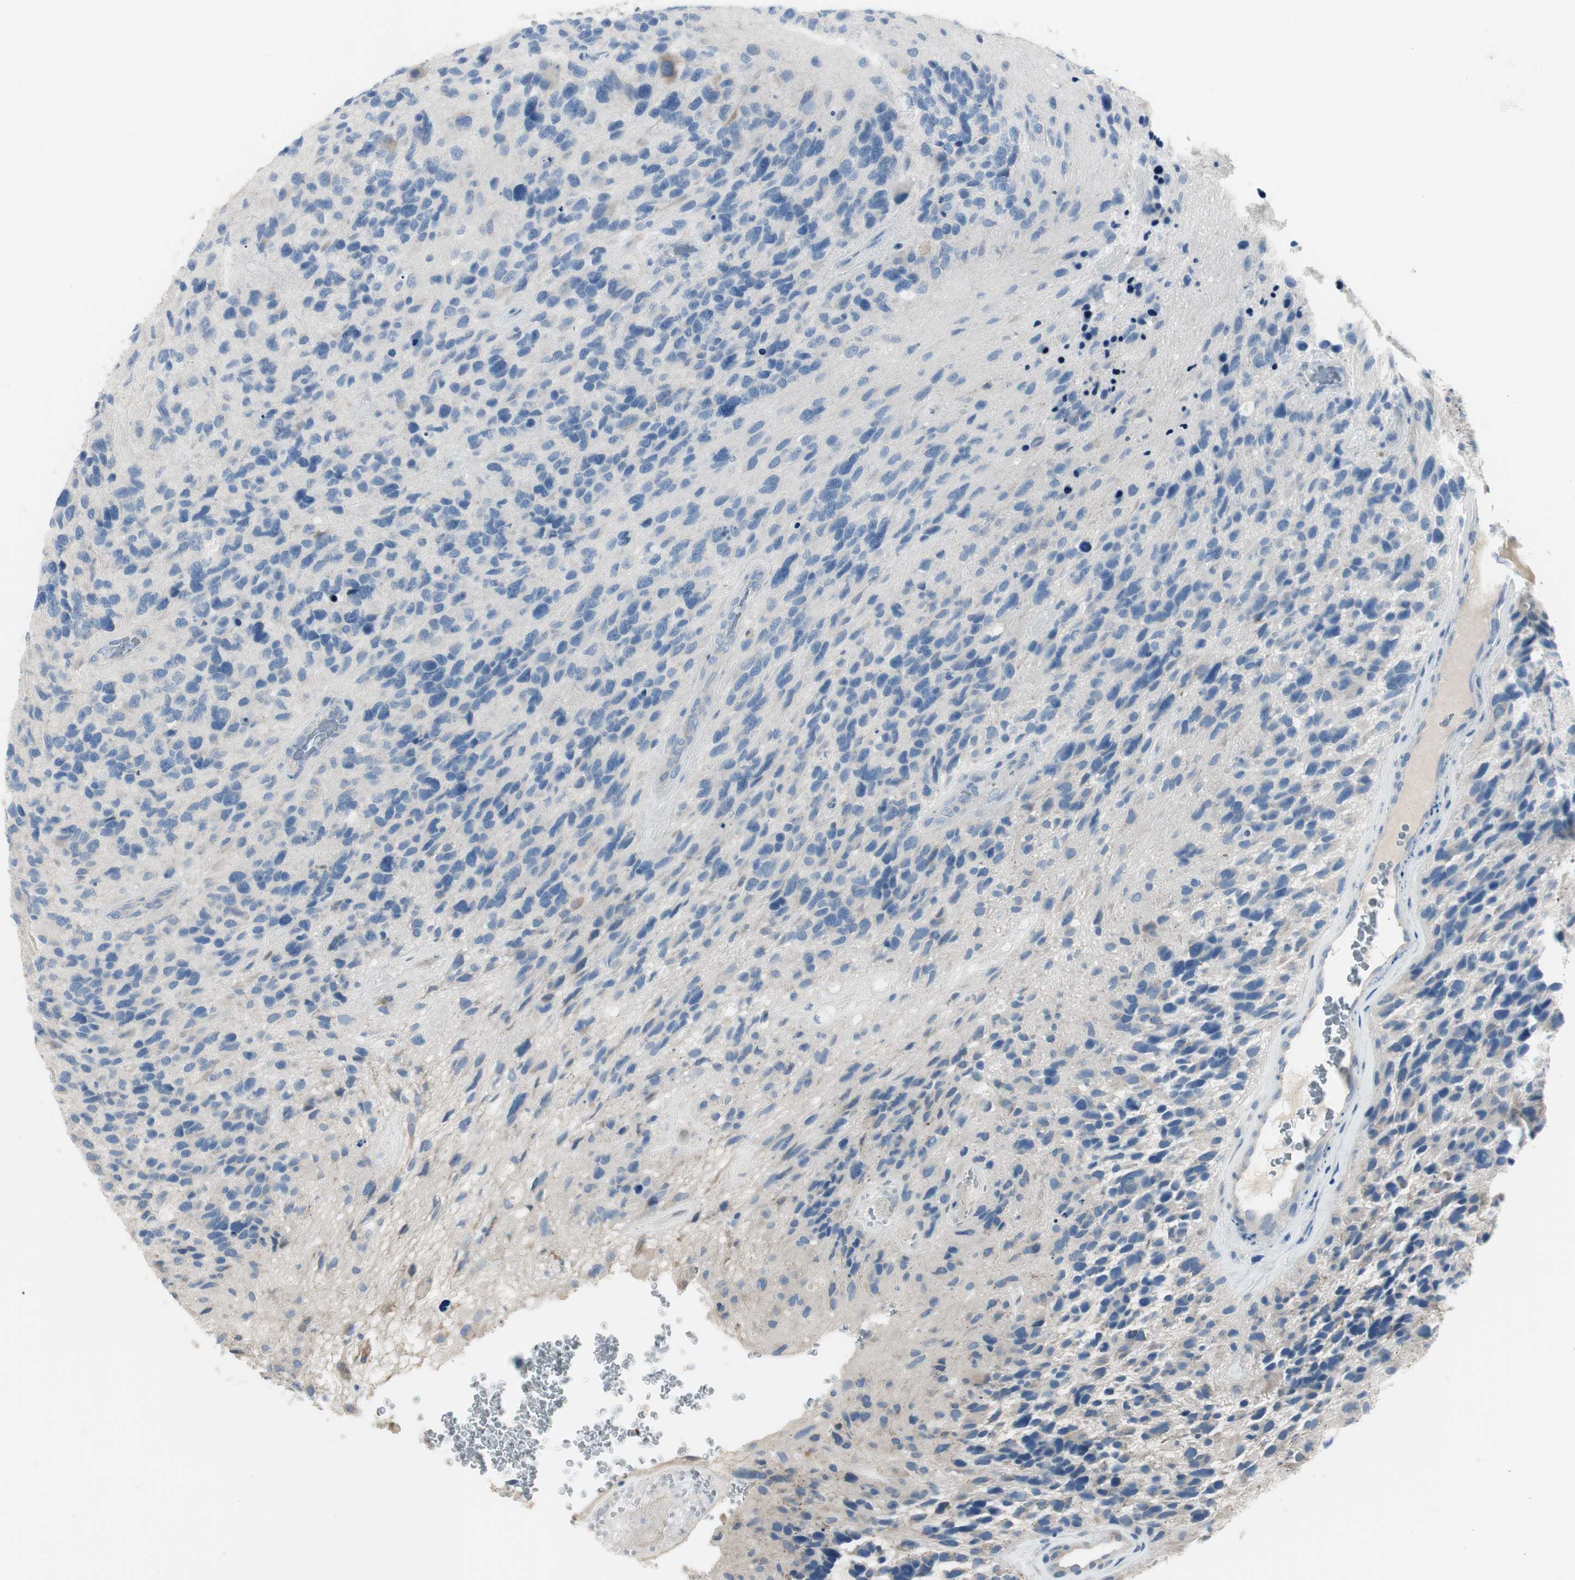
{"staining": {"intensity": "negative", "quantity": "none", "location": "none"}, "tissue": "glioma", "cell_type": "Tumor cells", "image_type": "cancer", "snomed": [{"axis": "morphology", "description": "Glioma, malignant, High grade"}, {"axis": "topography", "description": "Brain"}], "caption": "This is an immunohistochemistry micrograph of human glioma. There is no positivity in tumor cells.", "gene": "SPINK4", "patient": {"sex": "female", "age": 58}}